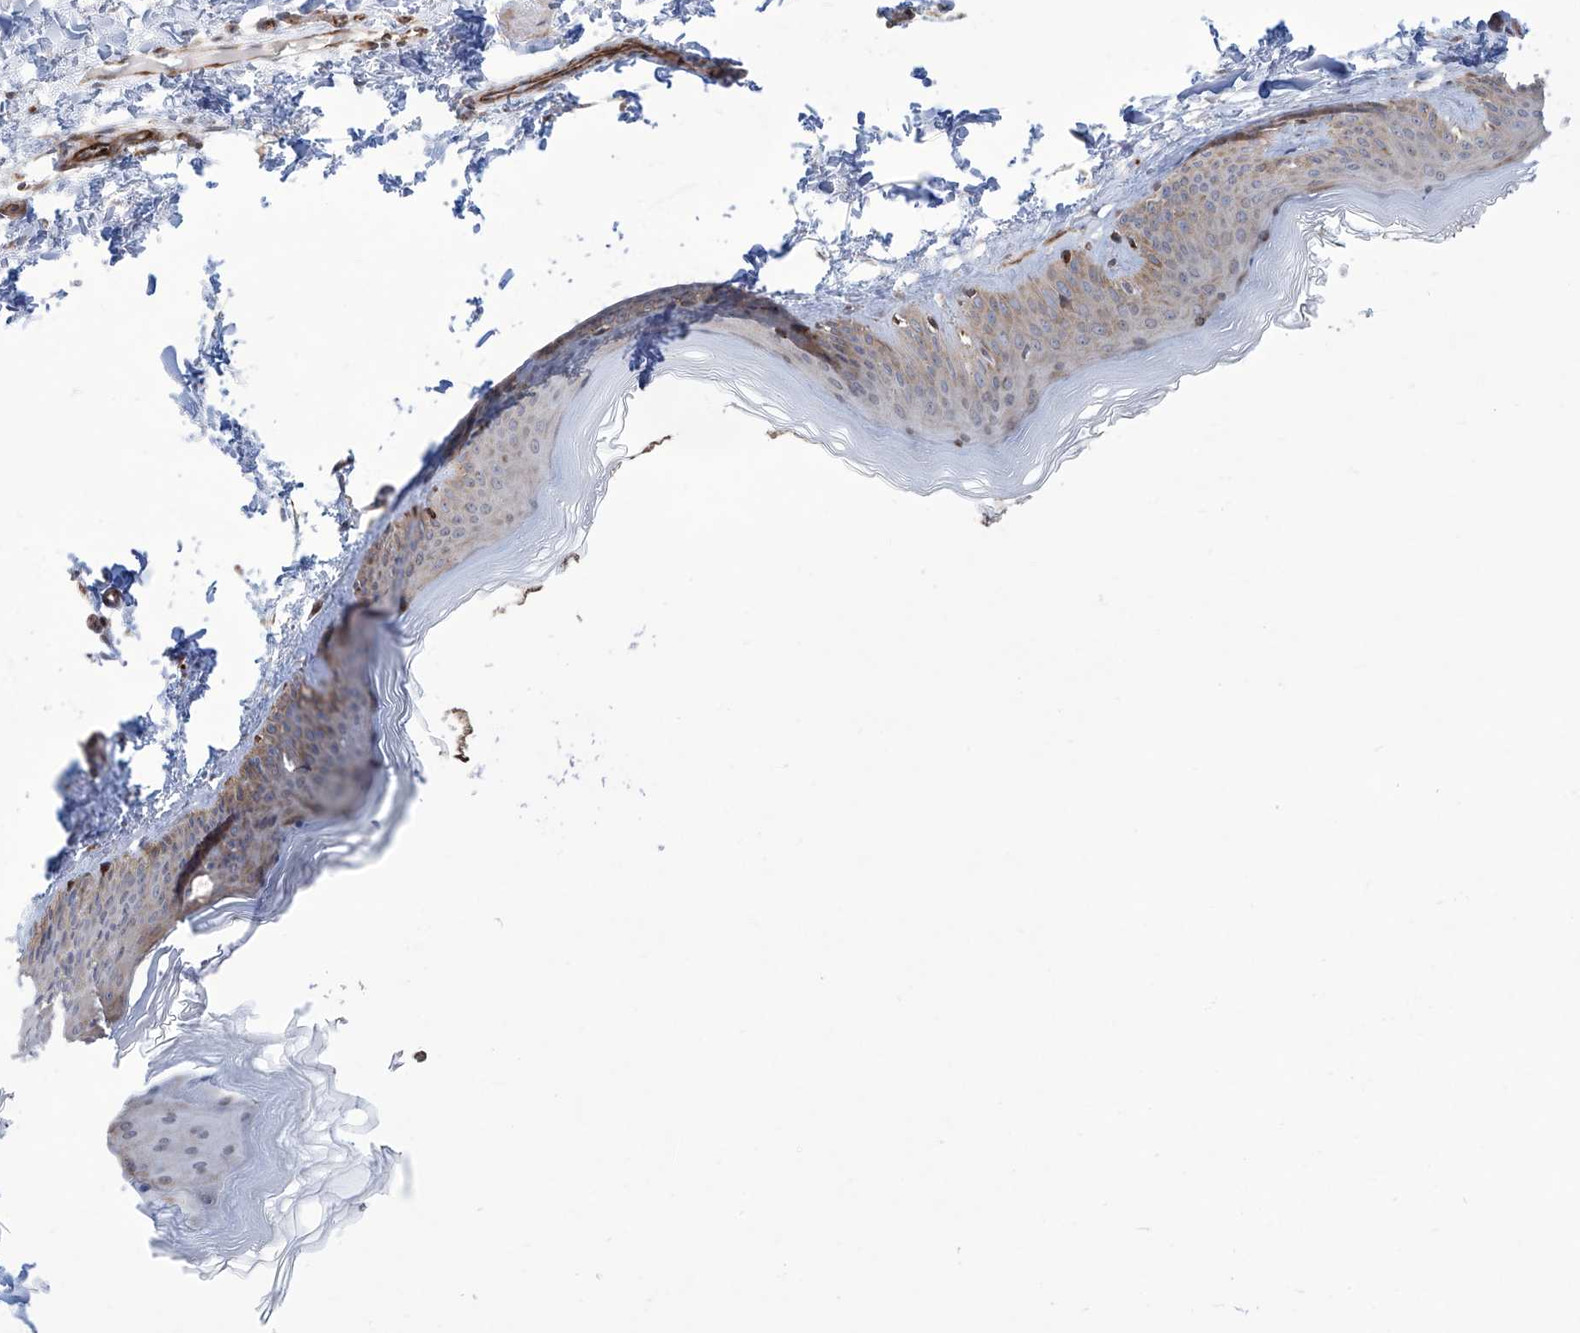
{"staining": {"intensity": "moderate", "quantity": ">75%", "location": "cytoplasmic/membranous"}, "tissue": "skin", "cell_type": "Fibroblasts", "image_type": "normal", "snomed": [{"axis": "morphology", "description": "Normal tissue, NOS"}, {"axis": "topography", "description": "Skin"}], "caption": "A brown stain highlights moderate cytoplasmic/membranous staining of a protein in fibroblasts of benign human skin.", "gene": "APAF1", "patient": {"sex": "female", "age": 27}}